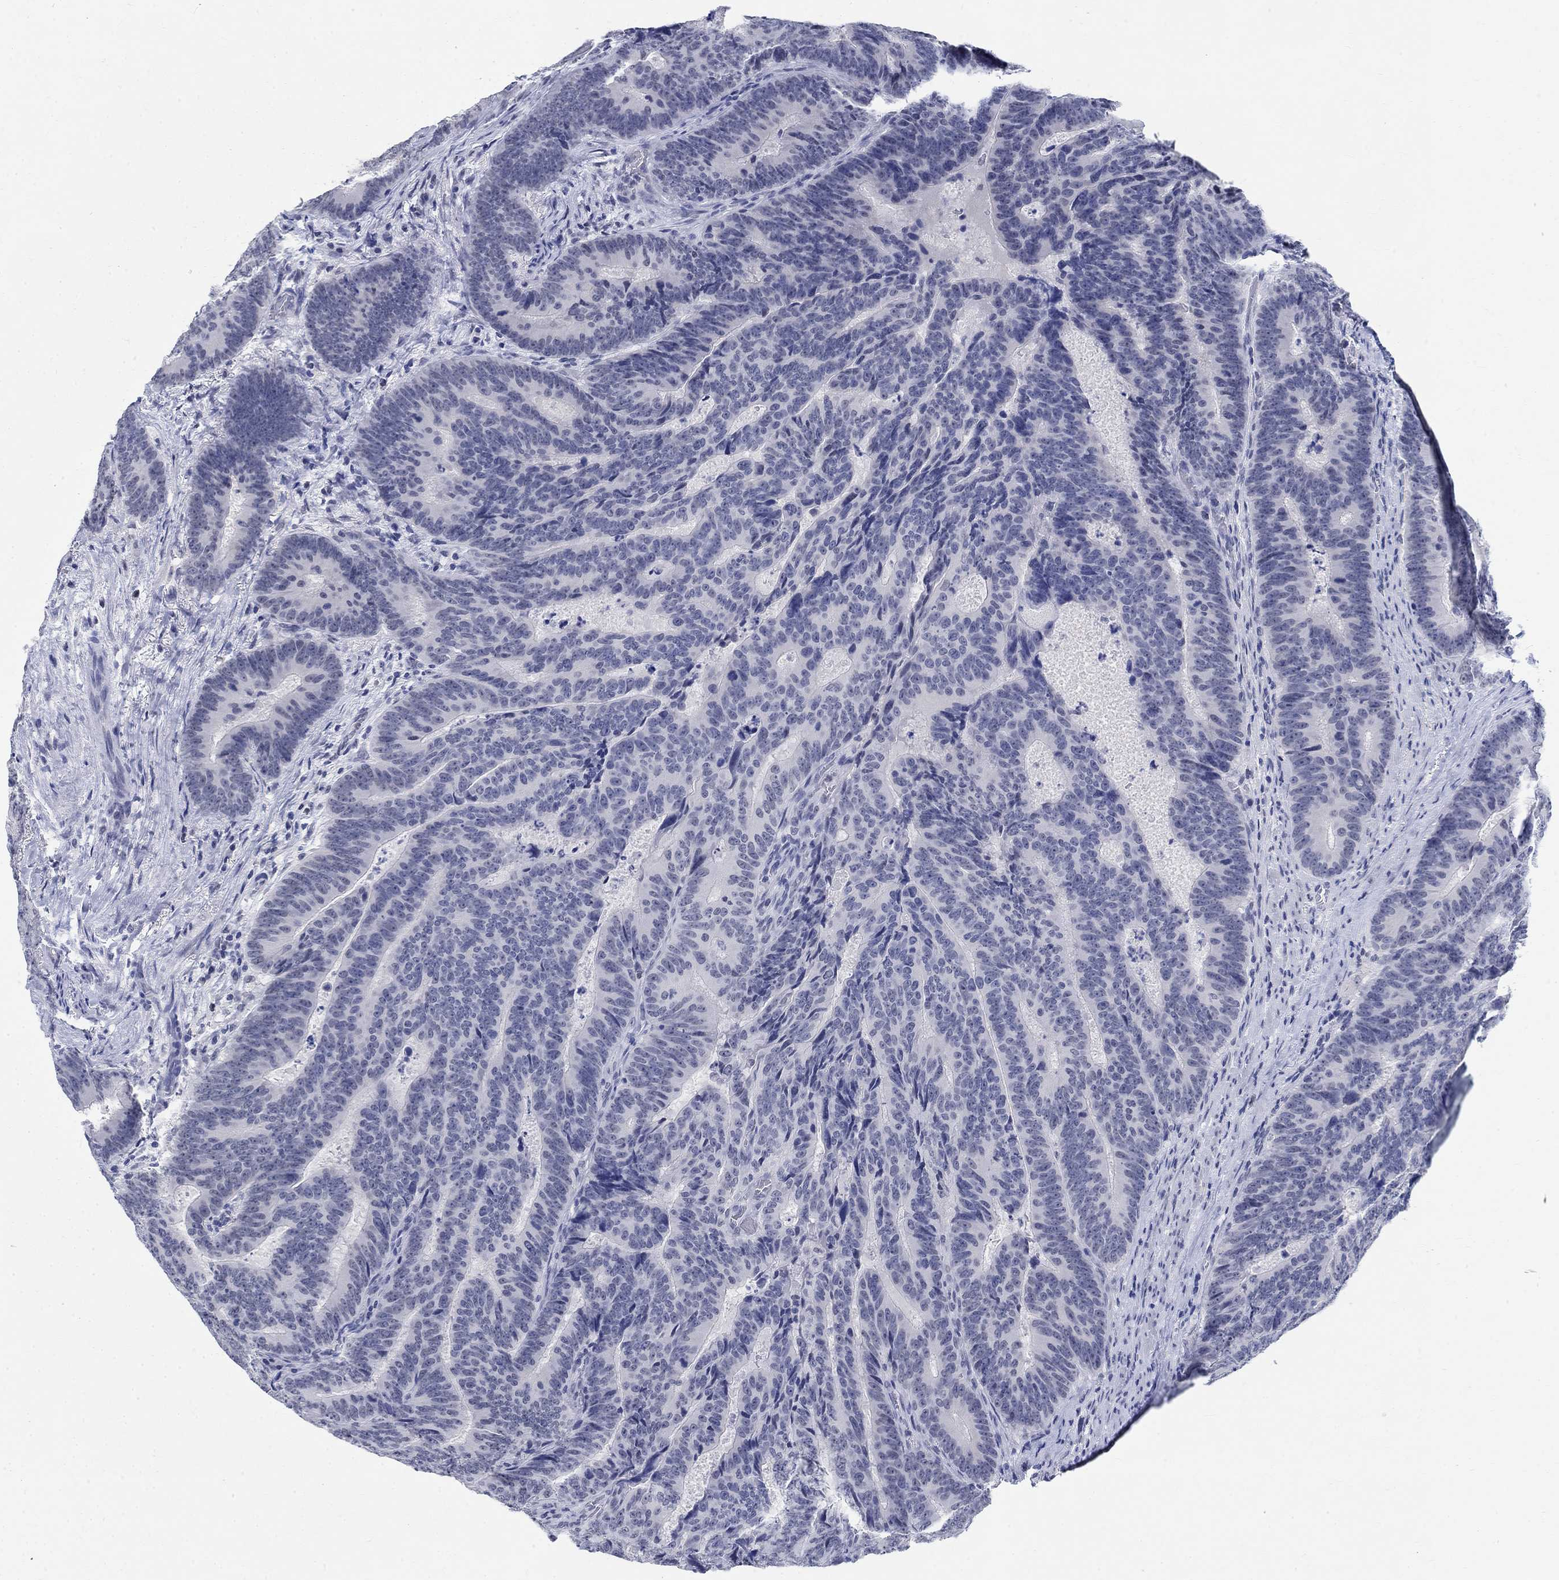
{"staining": {"intensity": "negative", "quantity": "none", "location": "none"}, "tissue": "colorectal cancer", "cell_type": "Tumor cells", "image_type": "cancer", "snomed": [{"axis": "morphology", "description": "Adenocarcinoma, NOS"}, {"axis": "topography", "description": "Colon"}], "caption": "This is a histopathology image of immunohistochemistry (IHC) staining of adenocarcinoma (colorectal), which shows no positivity in tumor cells.", "gene": "ANKS1B", "patient": {"sex": "female", "age": 82}}